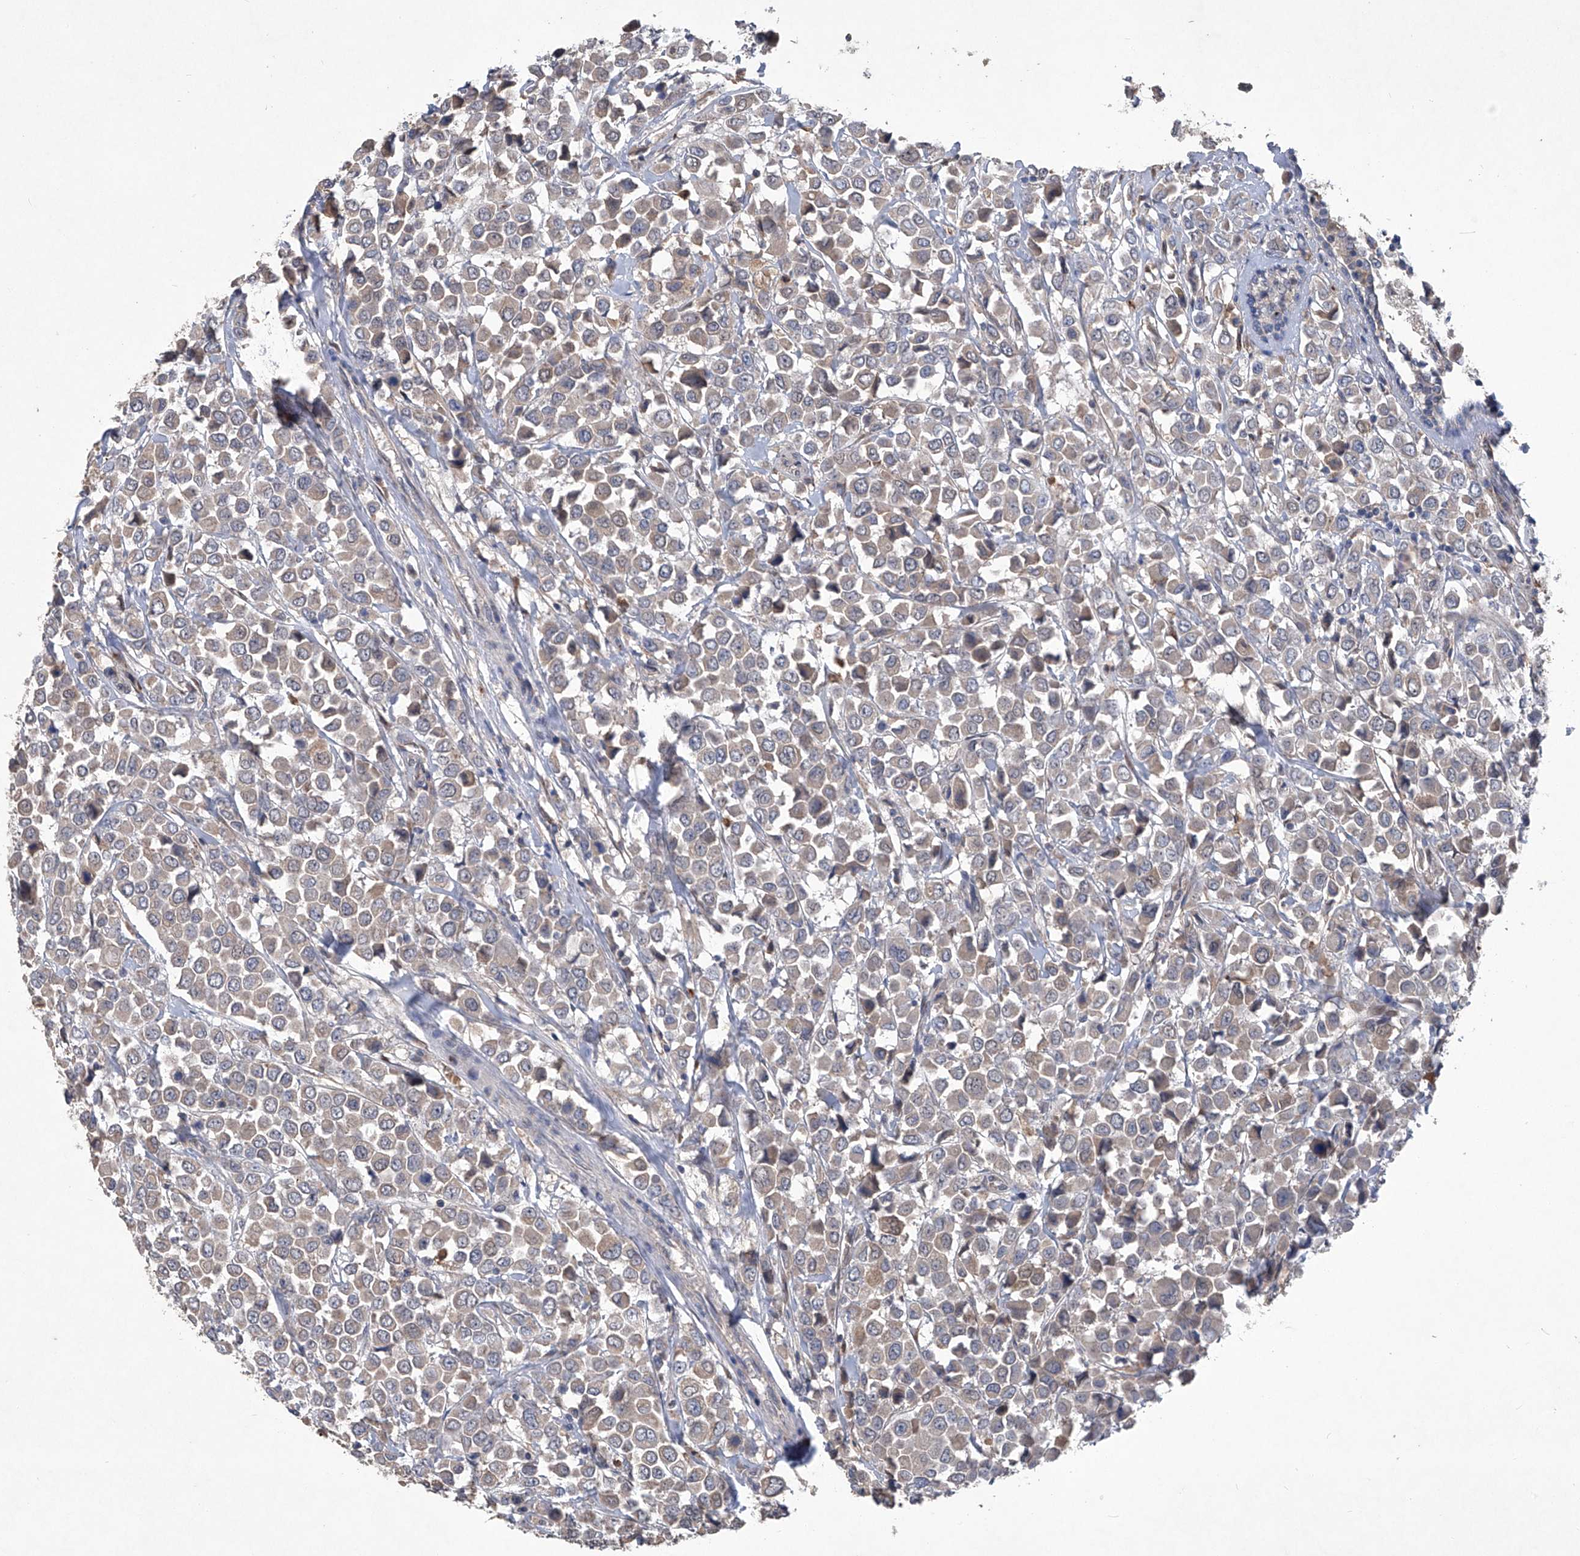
{"staining": {"intensity": "weak", "quantity": "<25%", "location": "cytoplasmic/membranous"}, "tissue": "breast cancer", "cell_type": "Tumor cells", "image_type": "cancer", "snomed": [{"axis": "morphology", "description": "Duct carcinoma"}, {"axis": "topography", "description": "Breast"}], "caption": "The micrograph exhibits no significant staining in tumor cells of breast cancer. (DAB immunohistochemistry (IHC) visualized using brightfield microscopy, high magnification).", "gene": "PCSK5", "patient": {"sex": "female", "age": 61}}